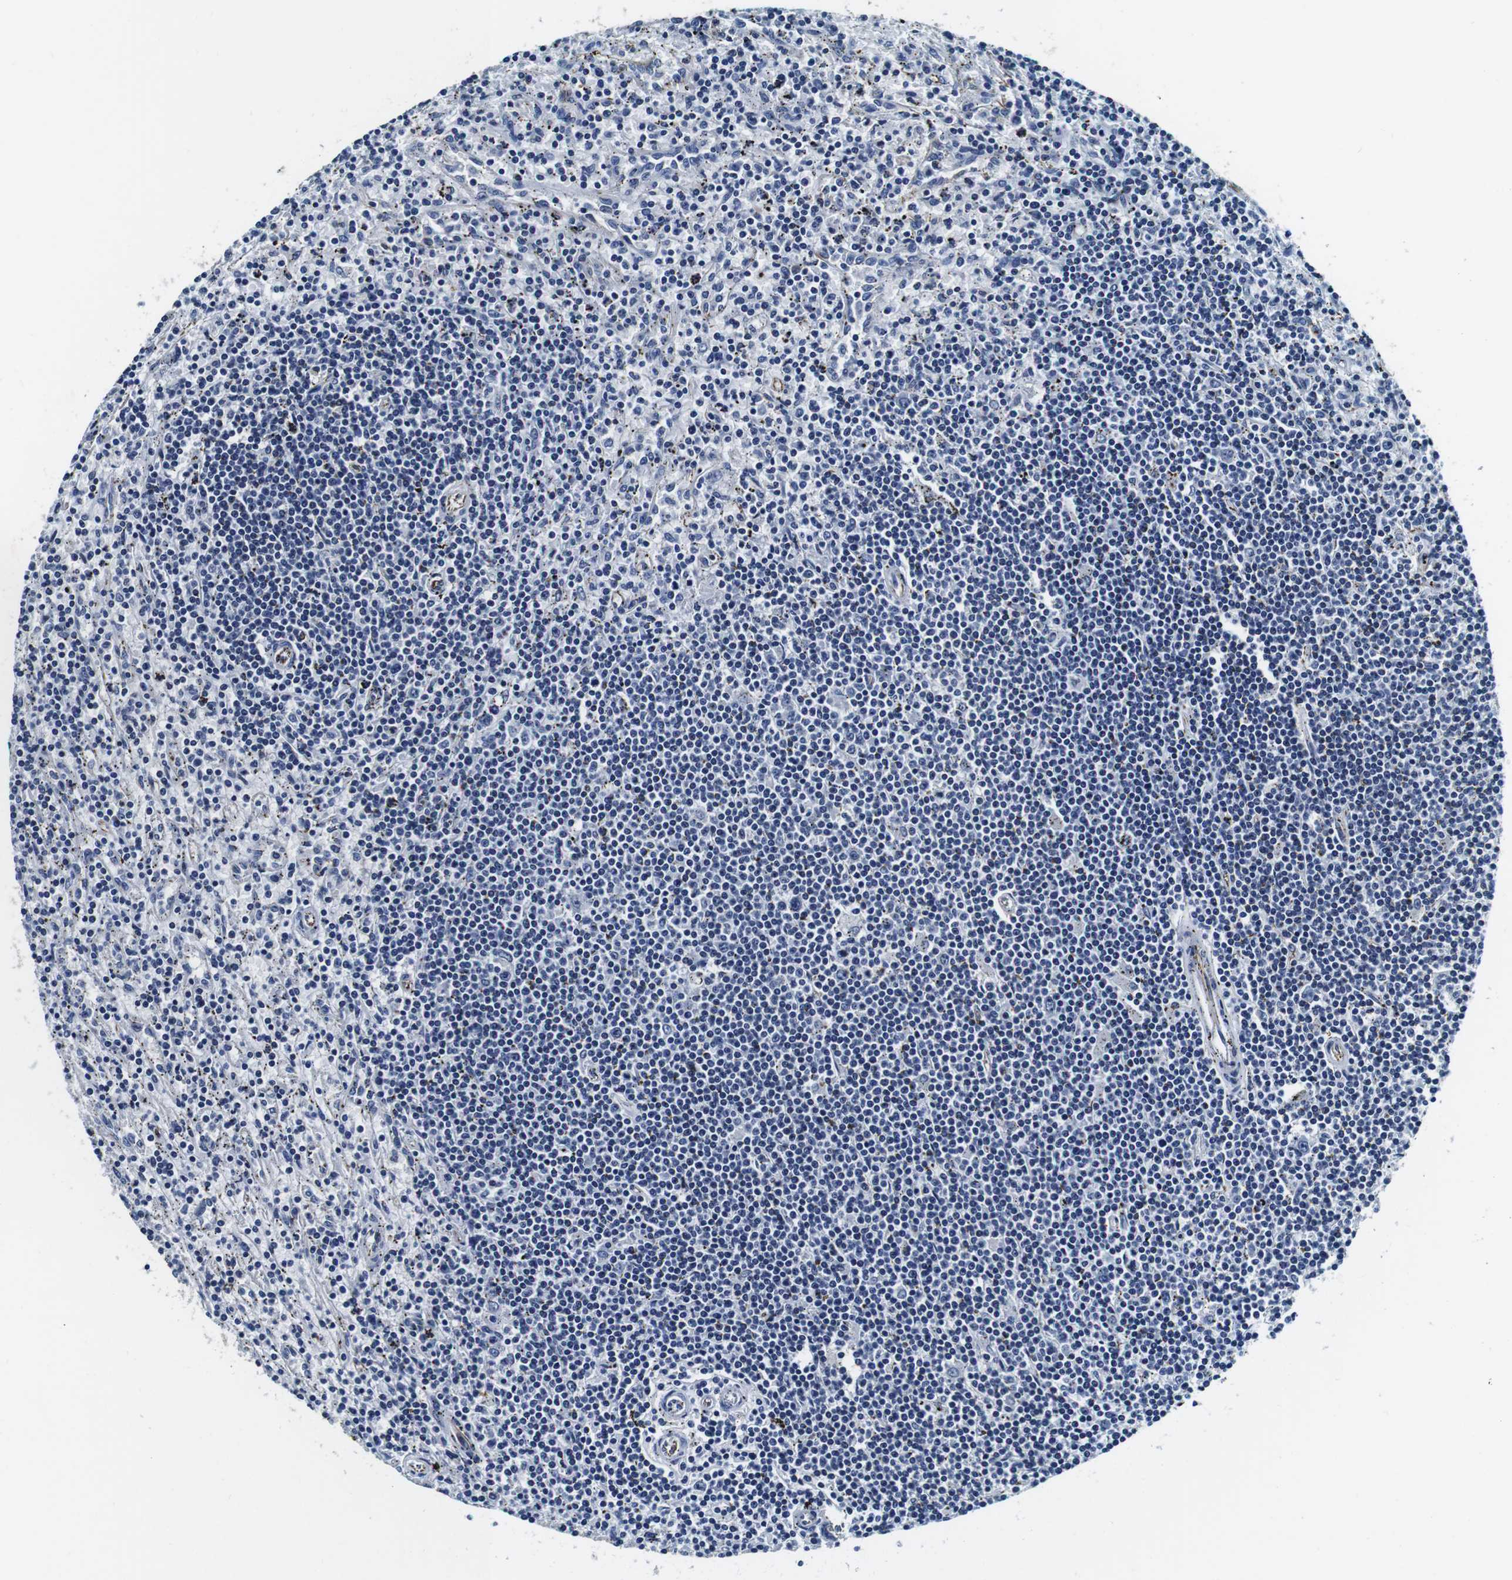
{"staining": {"intensity": "negative", "quantity": "none", "location": "none"}, "tissue": "lymphoma", "cell_type": "Tumor cells", "image_type": "cancer", "snomed": [{"axis": "morphology", "description": "Malignant lymphoma, non-Hodgkin's type, Low grade"}, {"axis": "topography", "description": "Spleen"}], "caption": "Immunohistochemistry photomicrograph of human lymphoma stained for a protein (brown), which shows no staining in tumor cells. The staining is performed using DAB (3,3'-diaminobenzidine) brown chromogen with nuclei counter-stained in using hematoxylin.", "gene": "GJE1", "patient": {"sex": "male", "age": 76}}